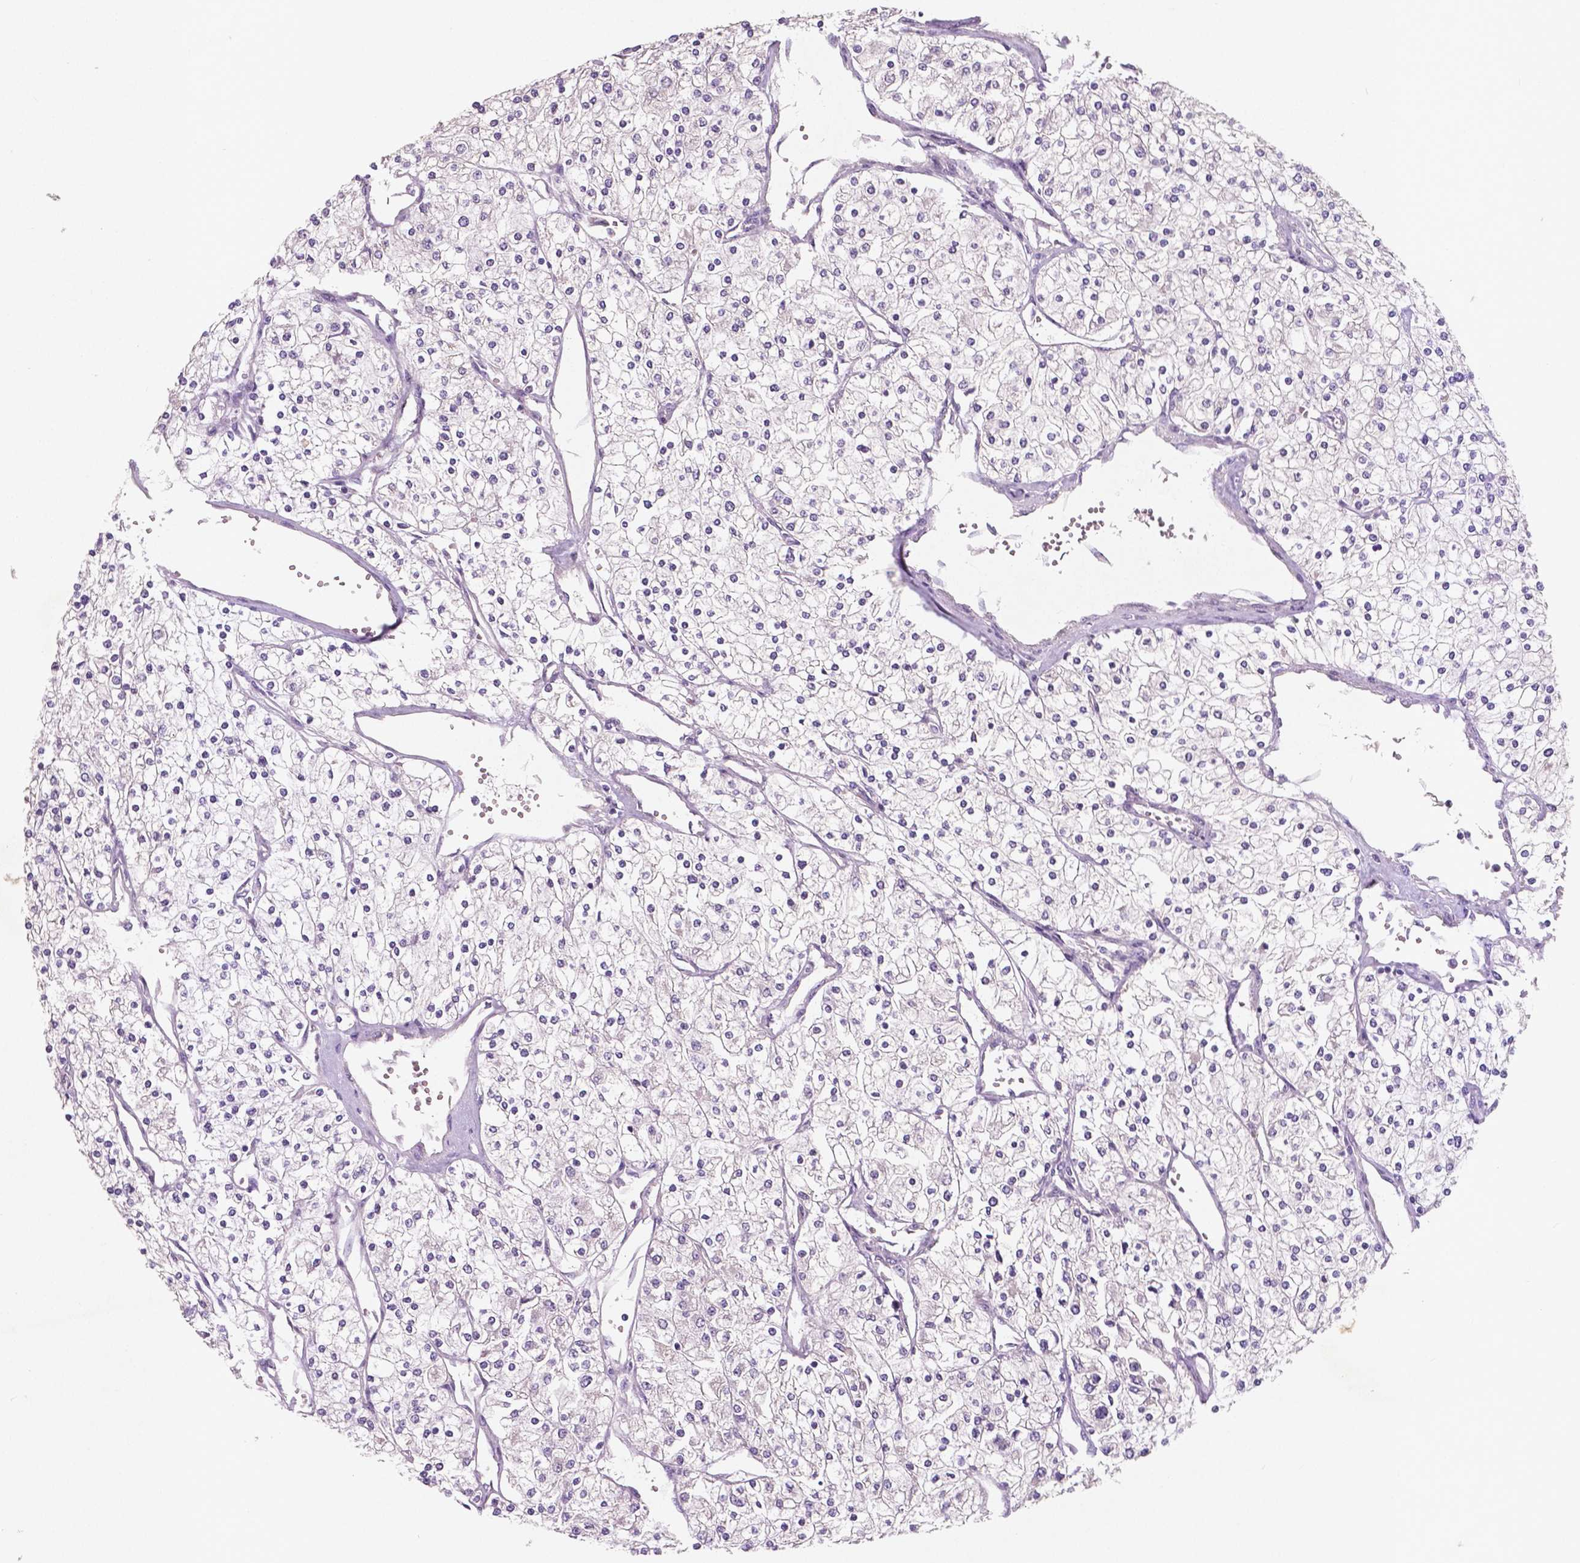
{"staining": {"intensity": "negative", "quantity": "none", "location": "none"}, "tissue": "renal cancer", "cell_type": "Tumor cells", "image_type": "cancer", "snomed": [{"axis": "morphology", "description": "Adenocarcinoma, NOS"}, {"axis": "topography", "description": "Kidney"}], "caption": "Protein analysis of adenocarcinoma (renal) reveals no significant staining in tumor cells. (DAB immunohistochemistry (IHC) with hematoxylin counter stain).", "gene": "LSM14B", "patient": {"sex": "male", "age": 80}}